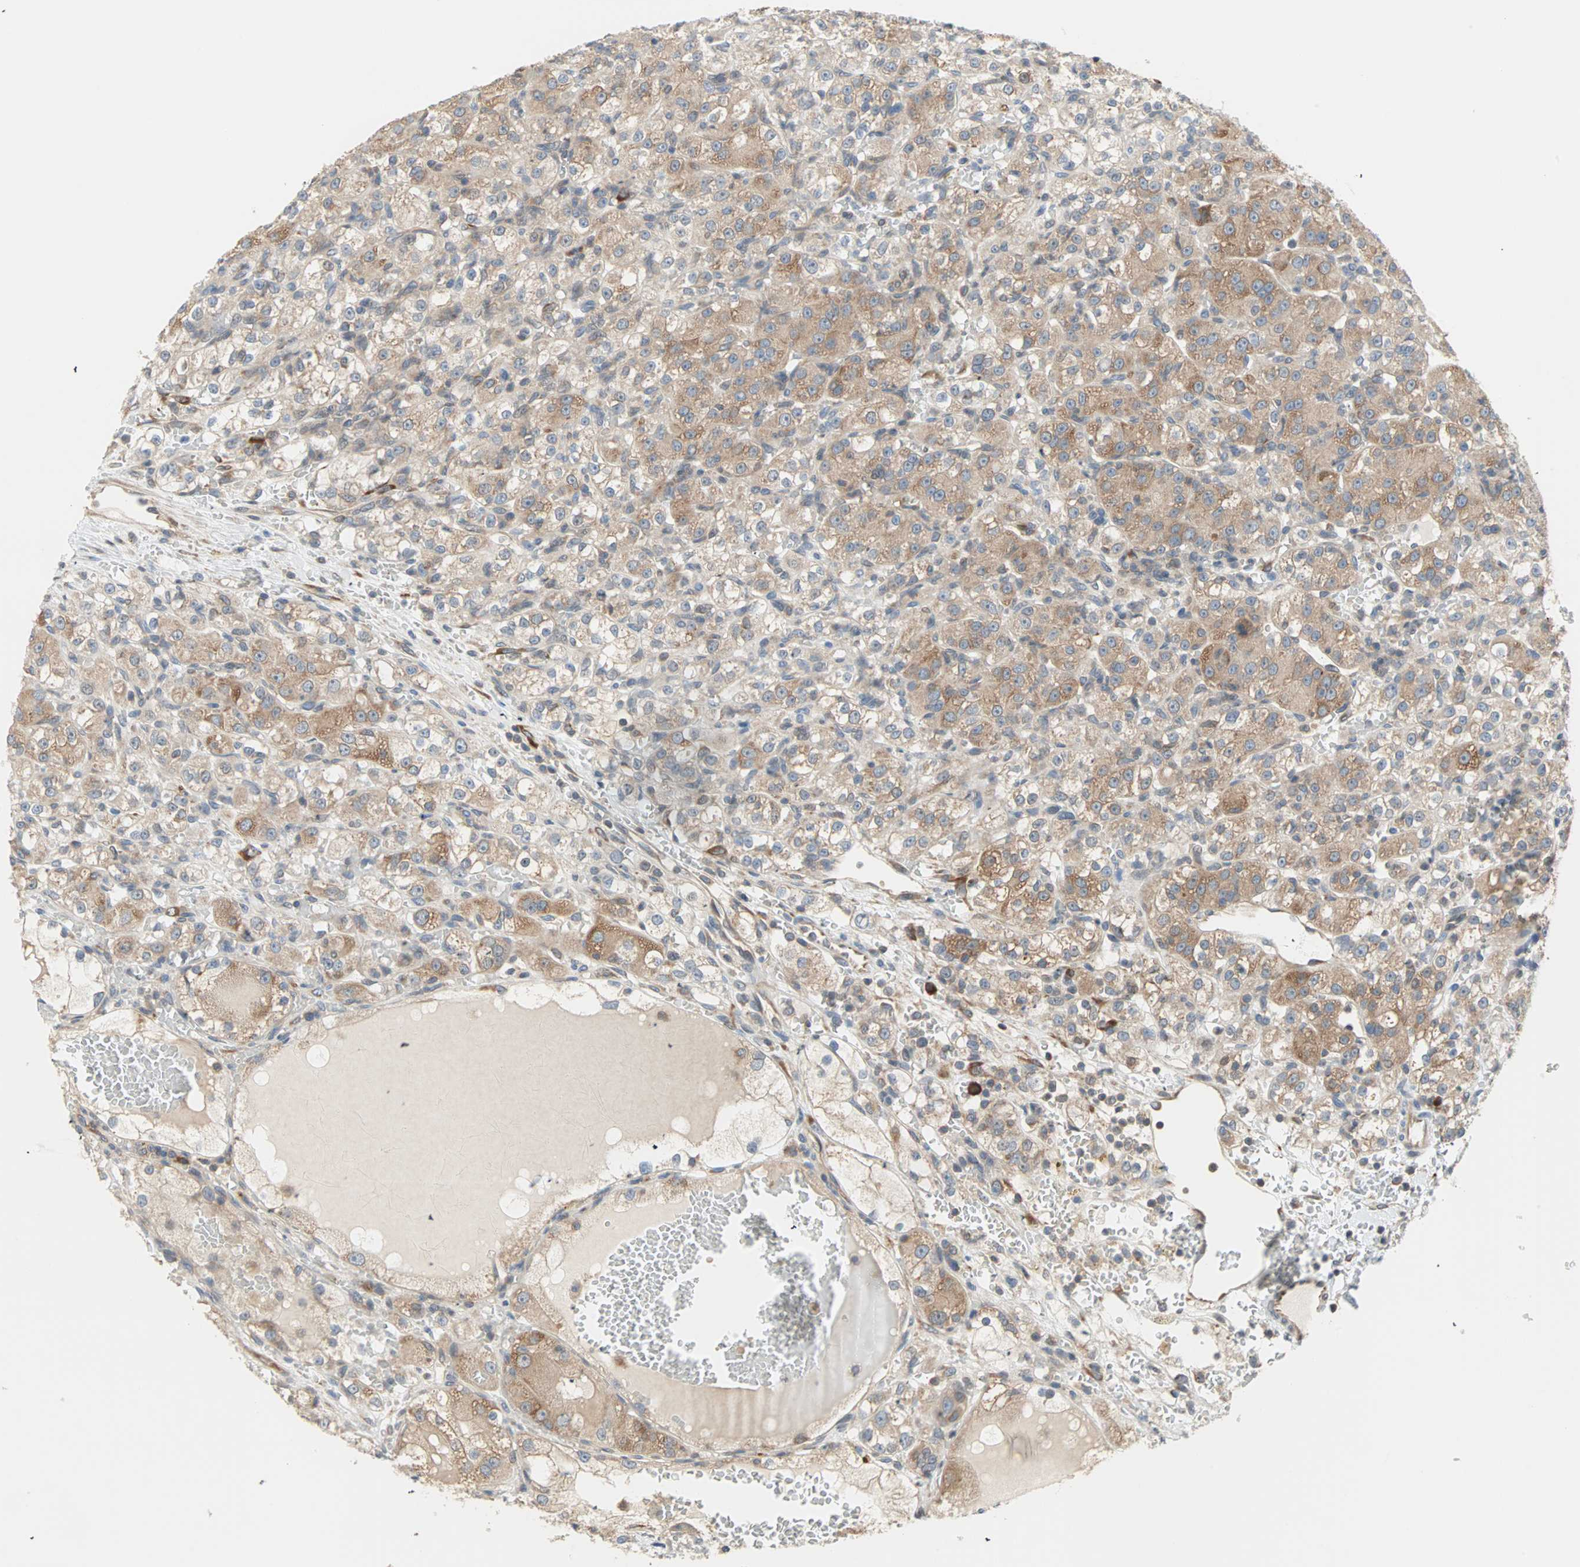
{"staining": {"intensity": "moderate", "quantity": ">75%", "location": "cytoplasmic/membranous"}, "tissue": "renal cancer", "cell_type": "Tumor cells", "image_type": "cancer", "snomed": [{"axis": "morphology", "description": "Normal tissue, NOS"}, {"axis": "morphology", "description": "Adenocarcinoma, NOS"}, {"axis": "topography", "description": "Kidney"}], "caption": "Renal adenocarcinoma was stained to show a protein in brown. There is medium levels of moderate cytoplasmic/membranous expression in about >75% of tumor cells.", "gene": "SAR1A", "patient": {"sex": "male", "age": 61}}